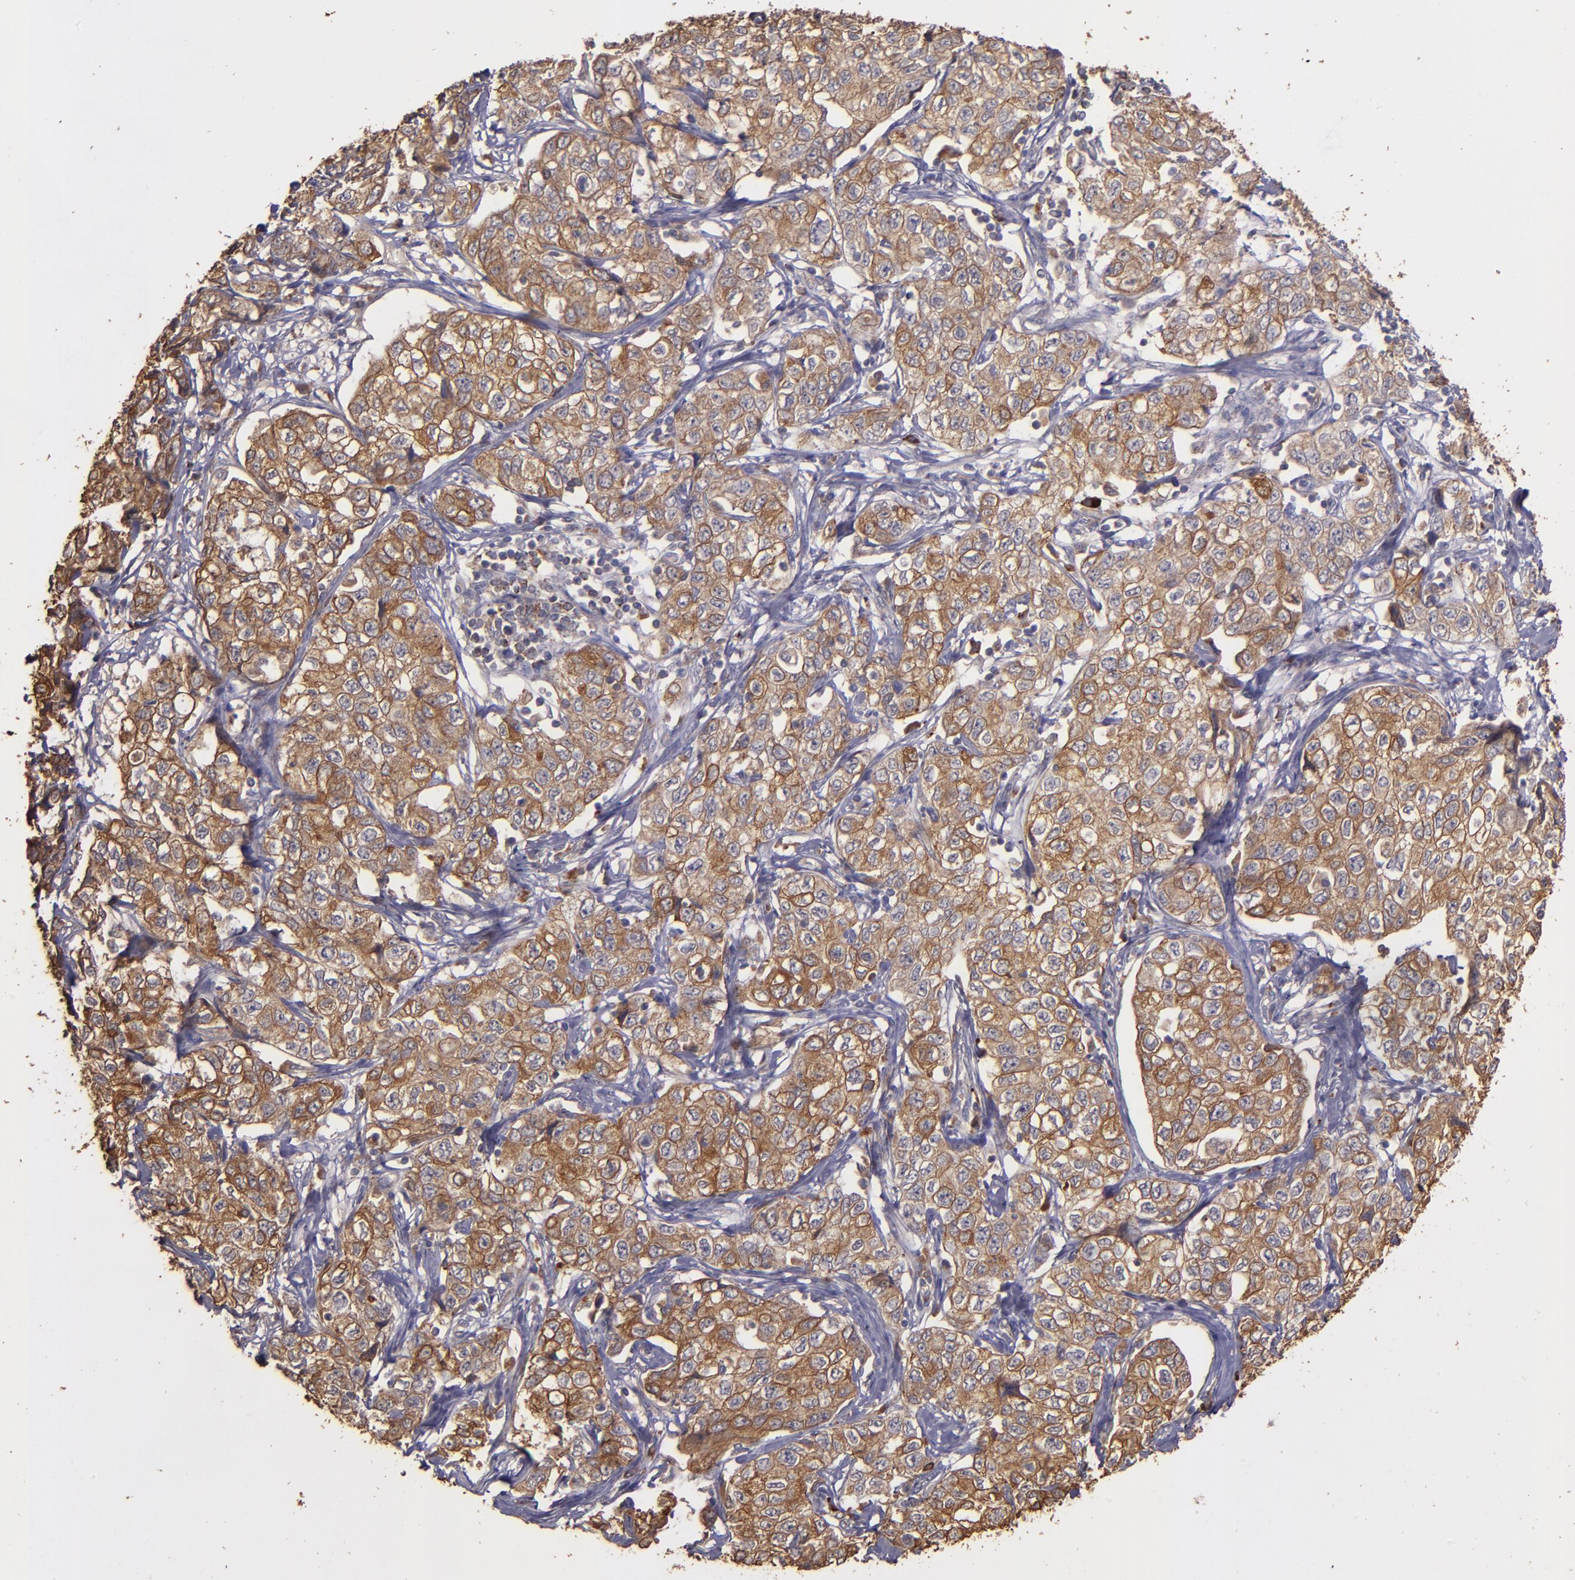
{"staining": {"intensity": "moderate", "quantity": ">75%", "location": "cytoplasmic/membranous"}, "tissue": "stomach cancer", "cell_type": "Tumor cells", "image_type": "cancer", "snomed": [{"axis": "morphology", "description": "Adenocarcinoma, NOS"}, {"axis": "topography", "description": "Stomach"}], "caption": "IHC of human adenocarcinoma (stomach) displays medium levels of moderate cytoplasmic/membranous expression in about >75% of tumor cells. Nuclei are stained in blue.", "gene": "SRRD", "patient": {"sex": "male", "age": 48}}